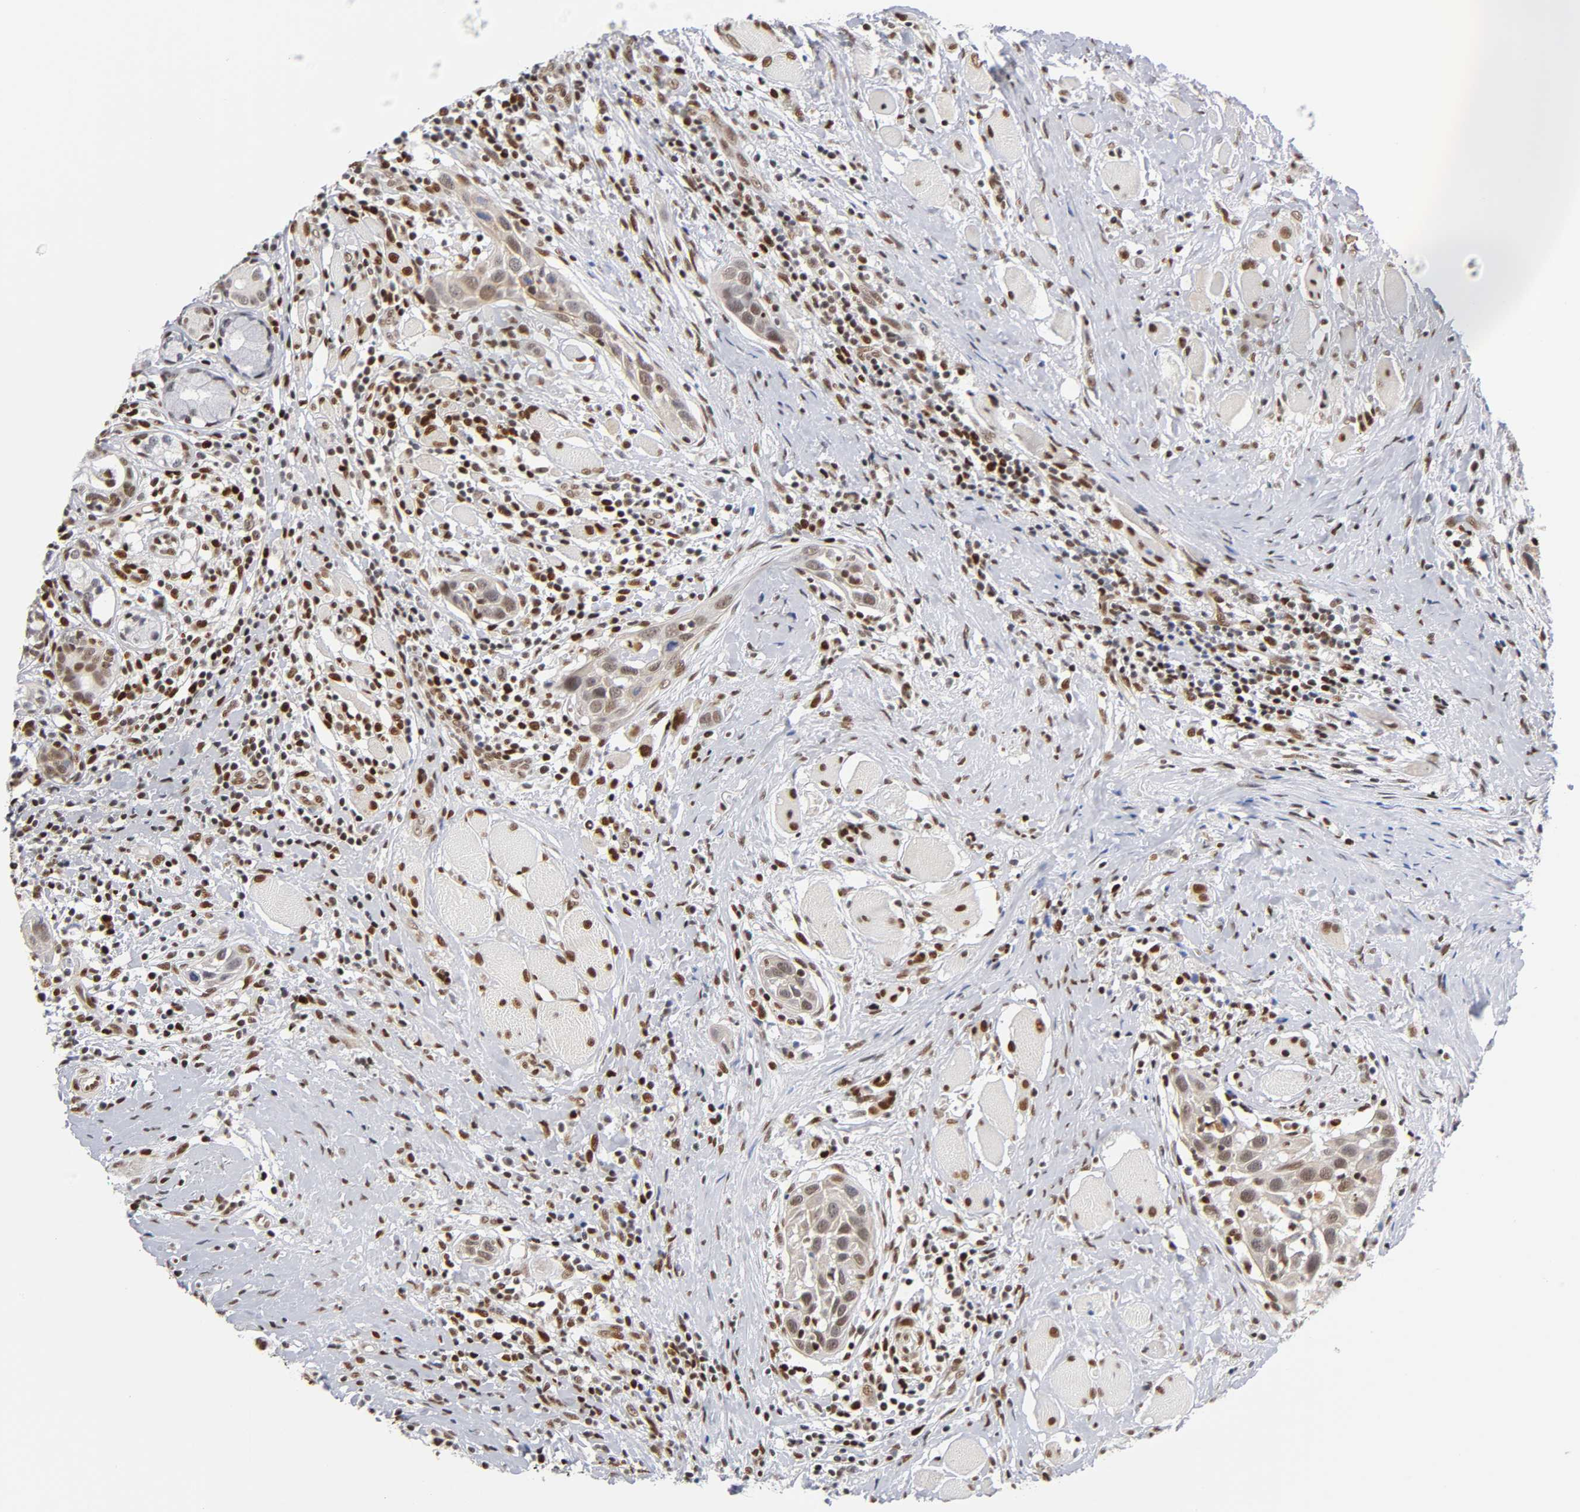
{"staining": {"intensity": "weak", "quantity": "25%-75%", "location": "cytoplasmic/membranous,nuclear"}, "tissue": "head and neck cancer", "cell_type": "Tumor cells", "image_type": "cancer", "snomed": [{"axis": "morphology", "description": "Squamous cell carcinoma, NOS"}, {"axis": "topography", "description": "Oral tissue"}, {"axis": "topography", "description": "Head-Neck"}], "caption": "Tumor cells reveal low levels of weak cytoplasmic/membranous and nuclear expression in about 25%-75% of cells in squamous cell carcinoma (head and neck). The staining is performed using DAB (3,3'-diaminobenzidine) brown chromogen to label protein expression. The nuclei are counter-stained blue using hematoxylin.", "gene": "NR3C1", "patient": {"sex": "female", "age": 50}}